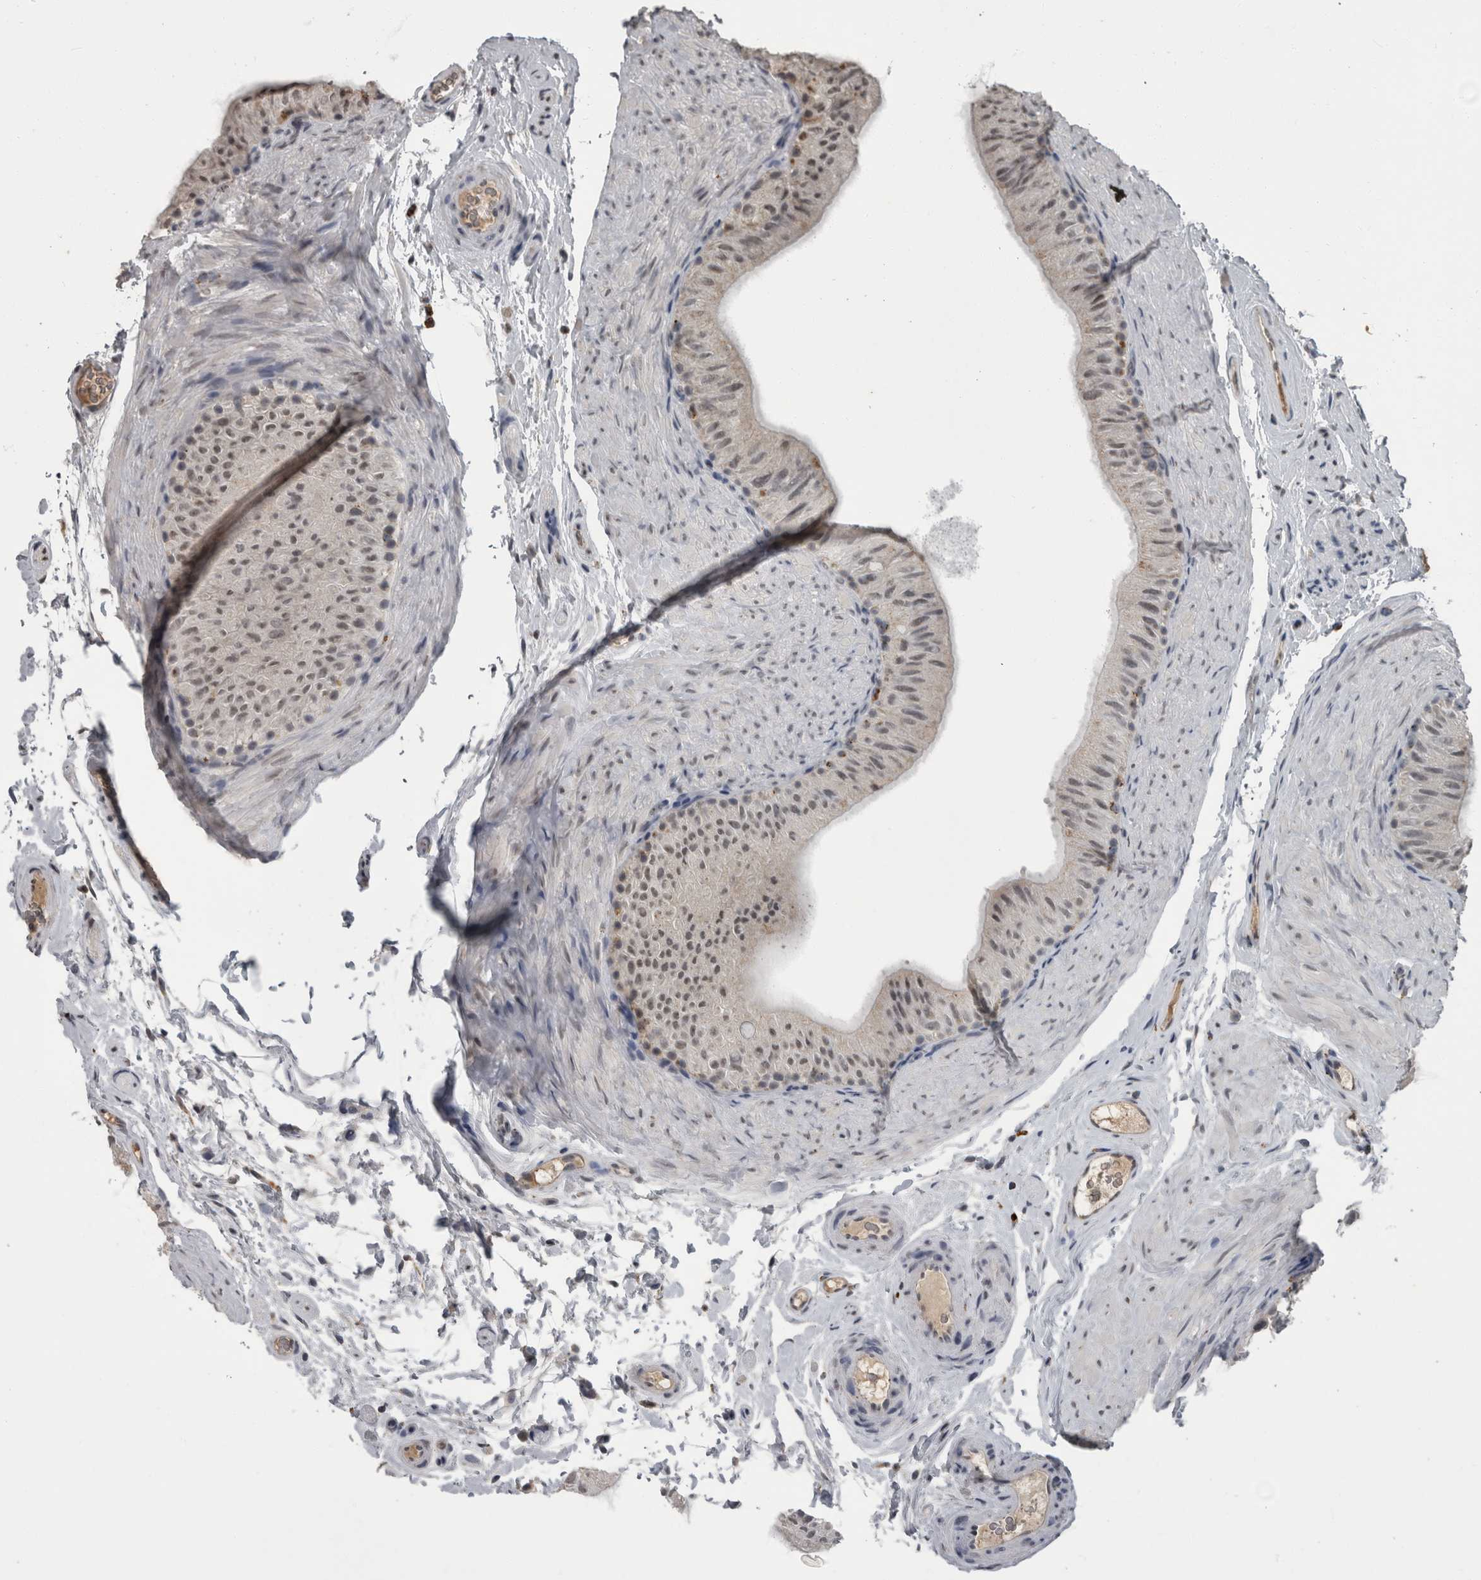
{"staining": {"intensity": "weak", "quantity": "<25%", "location": "cytoplasmic/membranous"}, "tissue": "epididymis", "cell_type": "Glandular cells", "image_type": "normal", "snomed": [{"axis": "morphology", "description": "Normal tissue, NOS"}, {"axis": "topography", "description": "Epididymis"}], "caption": "This is an IHC image of unremarkable human epididymis. There is no staining in glandular cells.", "gene": "NAAA", "patient": {"sex": "male", "age": 49}}